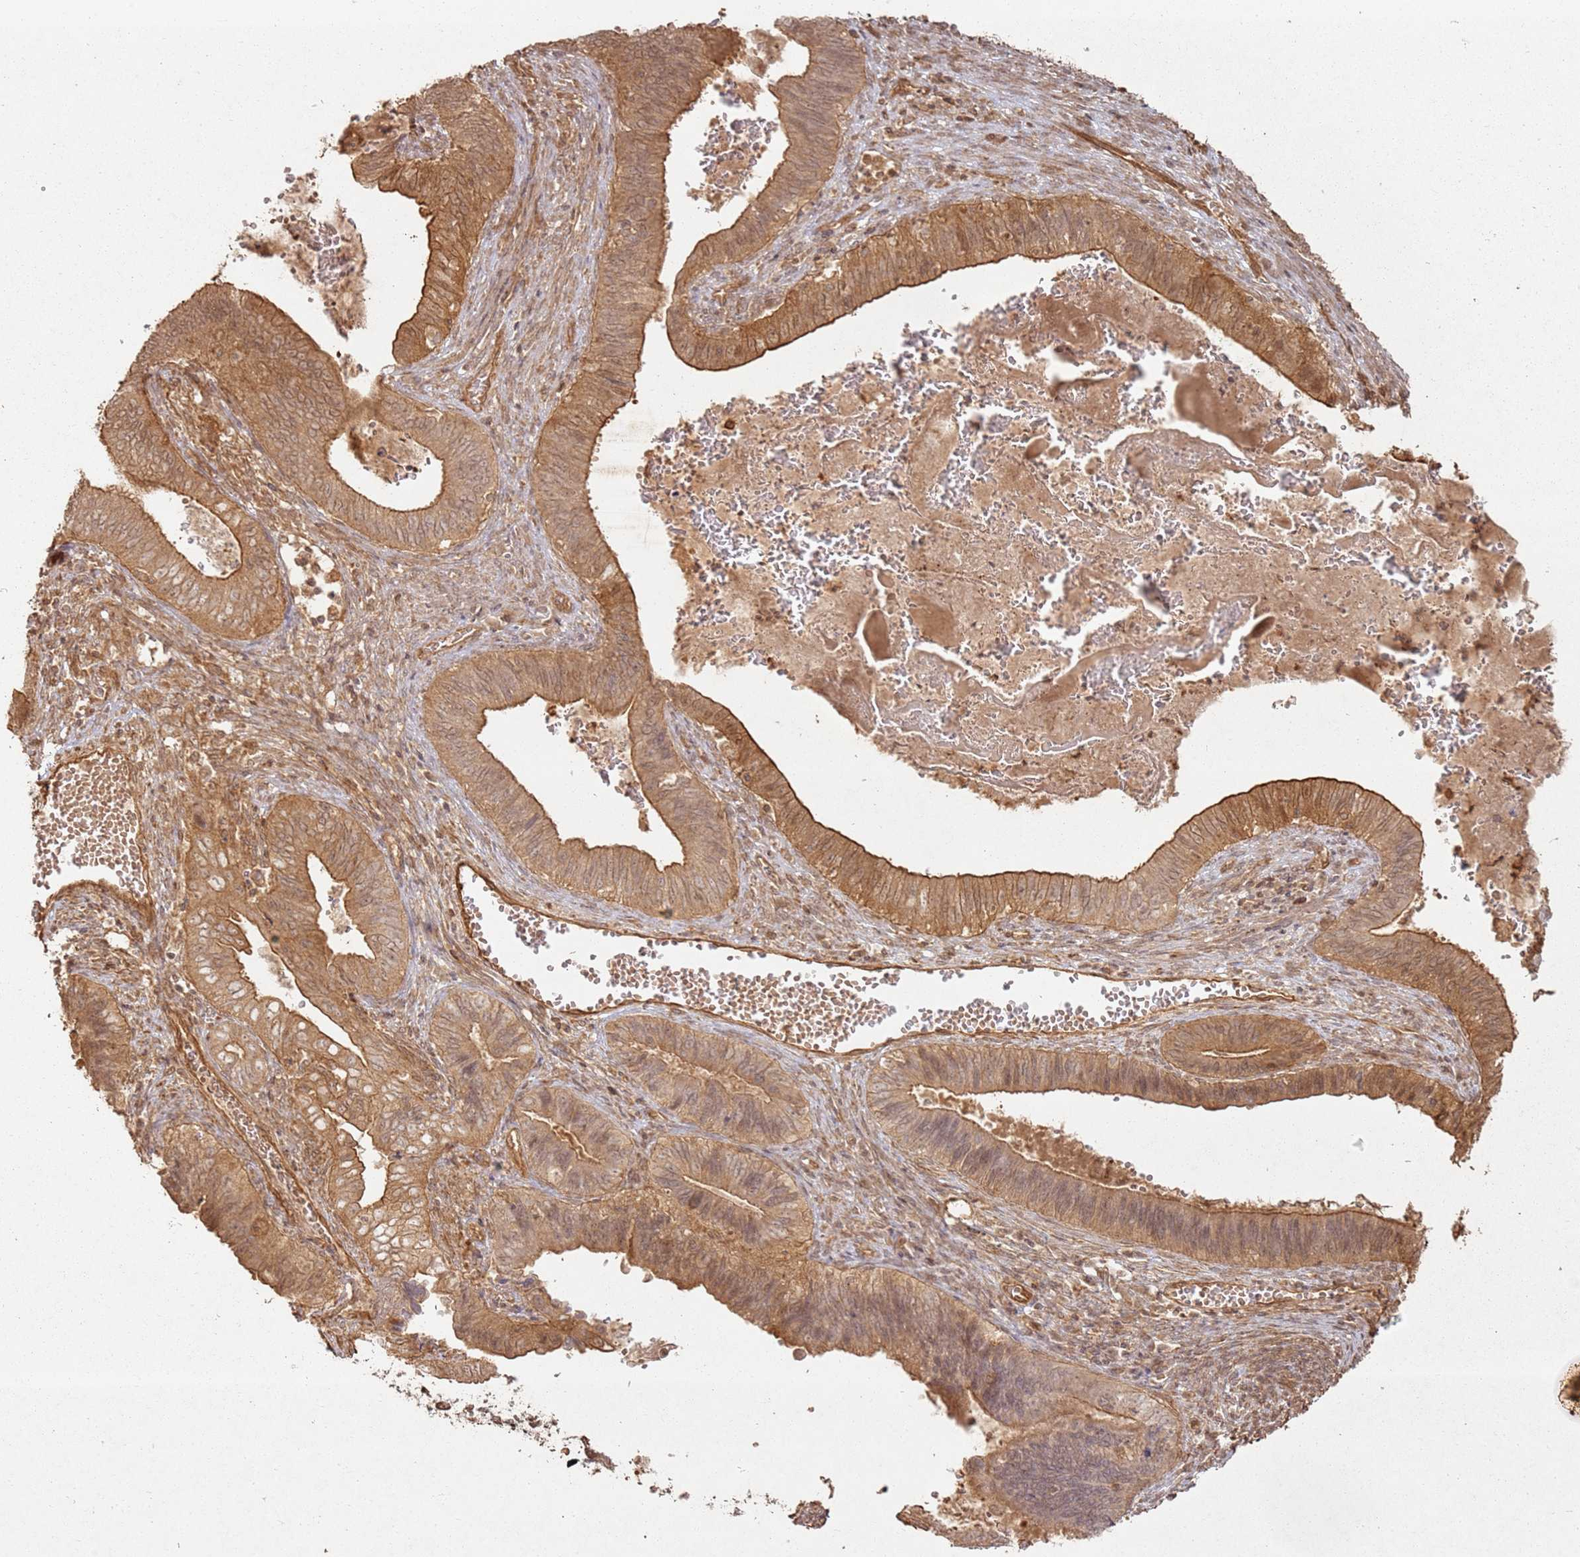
{"staining": {"intensity": "moderate", "quantity": ">75%", "location": "cytoplasmic/membranous"}, "tissue": "cervical cancer", "cell_type": "Tumor cells", "image_type": "cancer", "snomed": [{"axis": "morphology", "description": "Adenocarcinoma, NOS"}, {"axis": "topography", "description": "Cervix"}], "caption": "This histopathology image demonstrates immunohistochemistry (IHC) staining of human cervical cancer, with medium moderate cytoplasmic/membranous positivity in about >75% of tumor cells.", "gene": "ZNF776", "patient": {"sex": "female", "age": 42}}